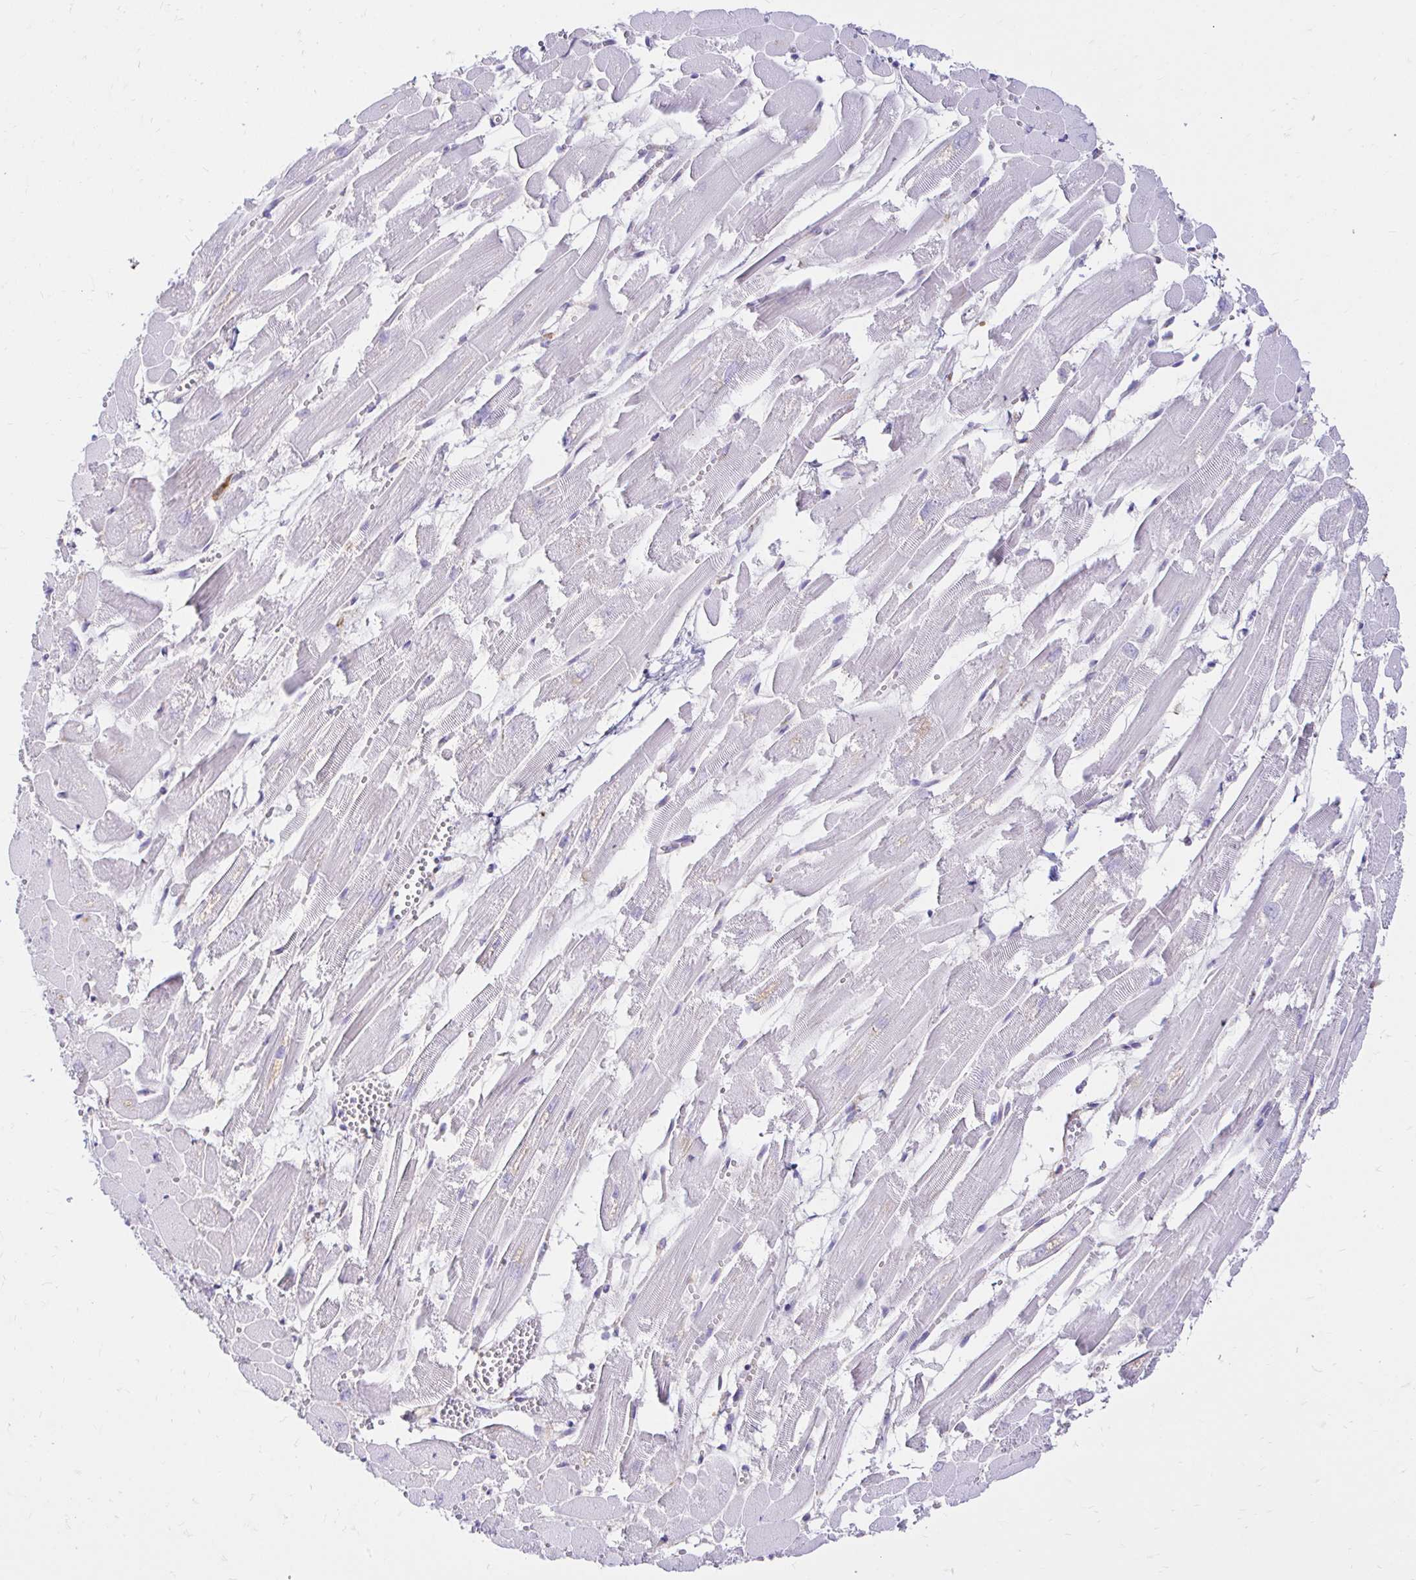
{"staining": {"intensity": "negative", "quantity": "none", "location": "none"}, "tissue": "heart muscle", "cell_type": "Cardiomyocytes", "image_type": "normal", "snomed": [{"axis": "morphology", "description": "Normal tissue, NOS"}, {"axis": "topography", "description": "Heart"}], "caption": "The micrograph demonstrates no significant expression in cardiomyocytes of heart muscle.", "gene": "PYCARD", "patient": {"sex": "female", "age": 52}}